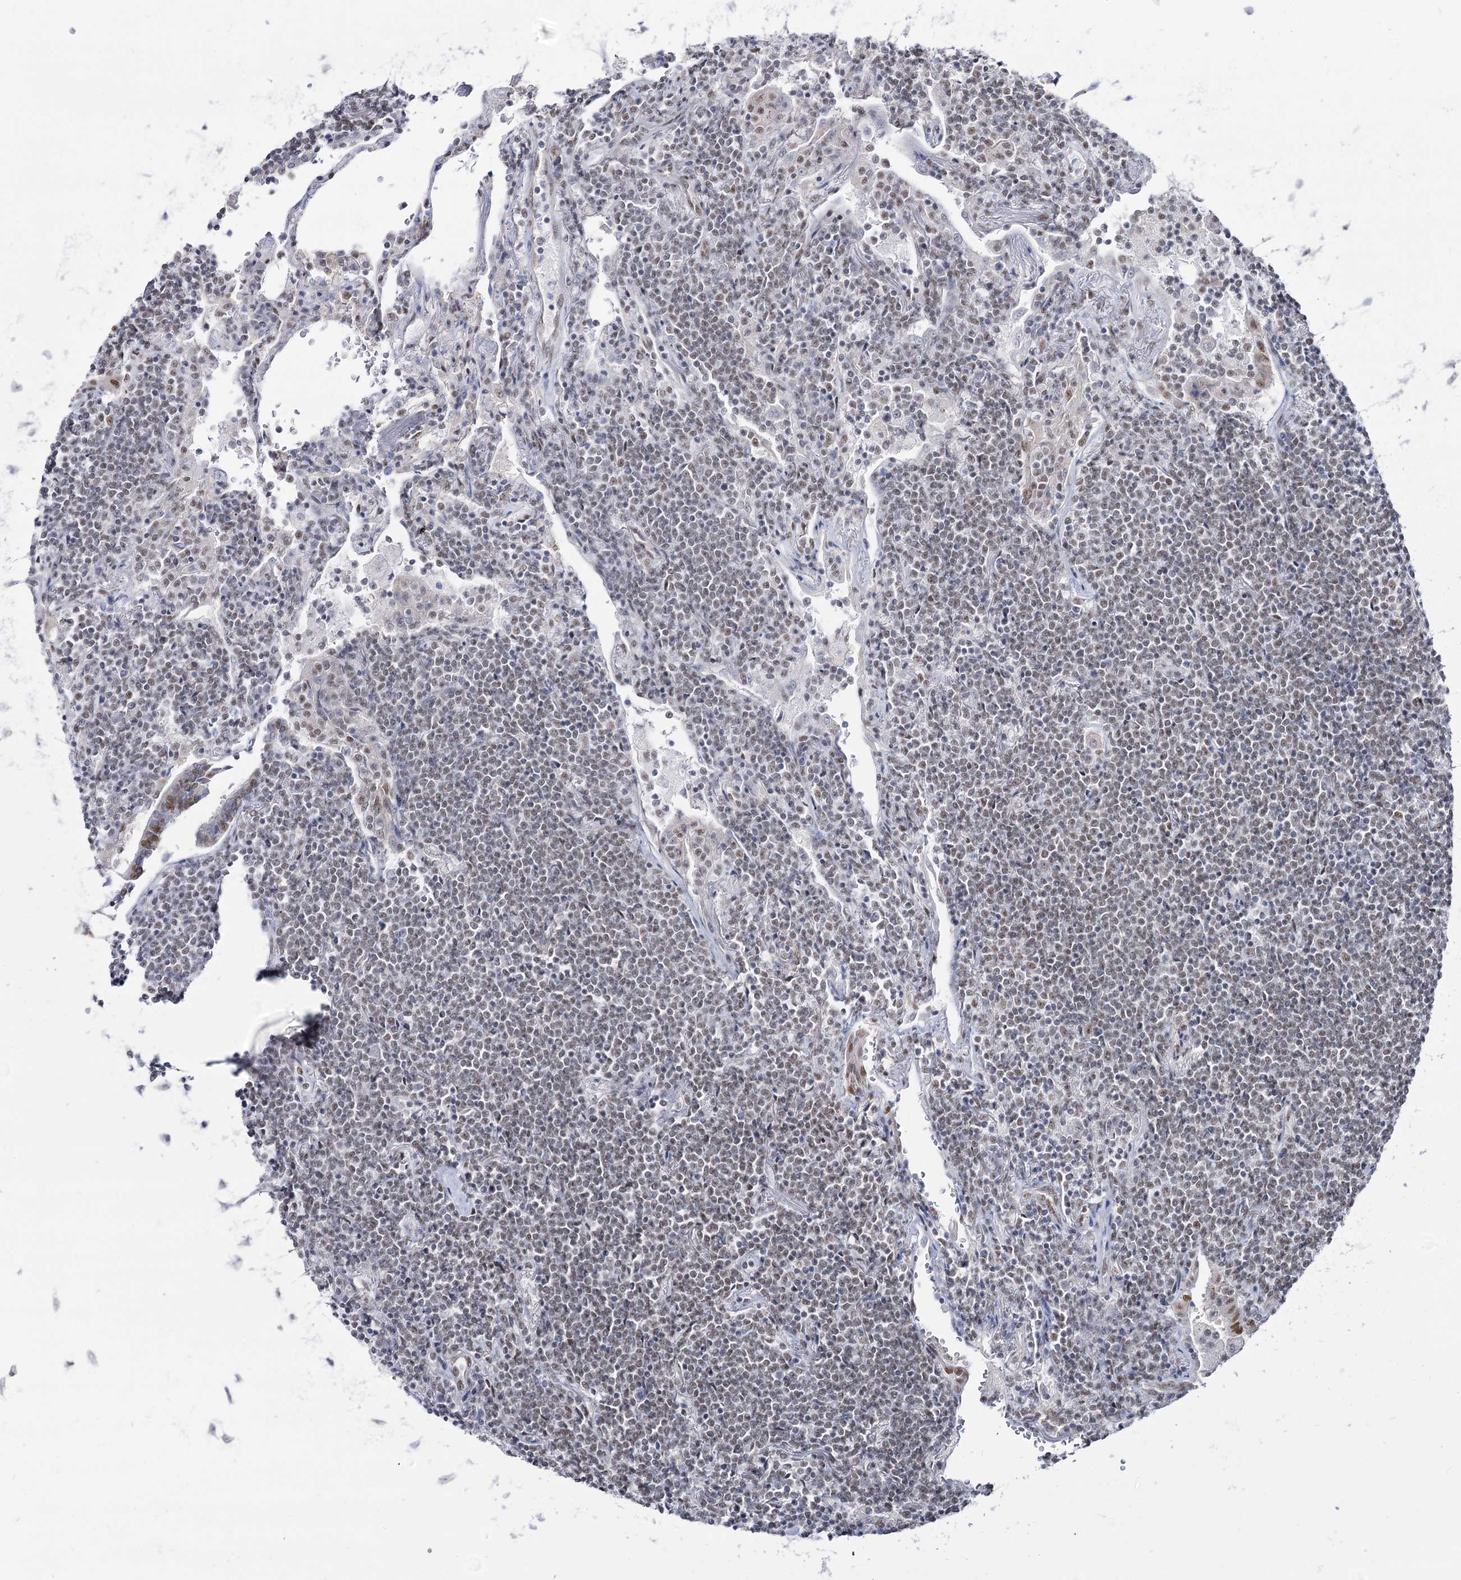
{"staining": {"intensity": "weak", "quantity": "25%-75%", "location": "nuclear"}, "tissue": "lymphoma", "cell_type": "Tumor cells", "image_type": "cancer", "snomed": [{"axis": "morphology", "description": "Malignant lymphoma, non-Hodgkin's type, Low grade"}, {"axis": "topography", "description": "Lung"}], "caption": "Human low-grade malignant lymphoma, non-Hodgkin's type stained for a protein (brown) shows weak nuclear positive positivity in about 25%-75% of tumor cells.", "gene": "VGLL4", "patient": {"sex": "female", "age": 71}}